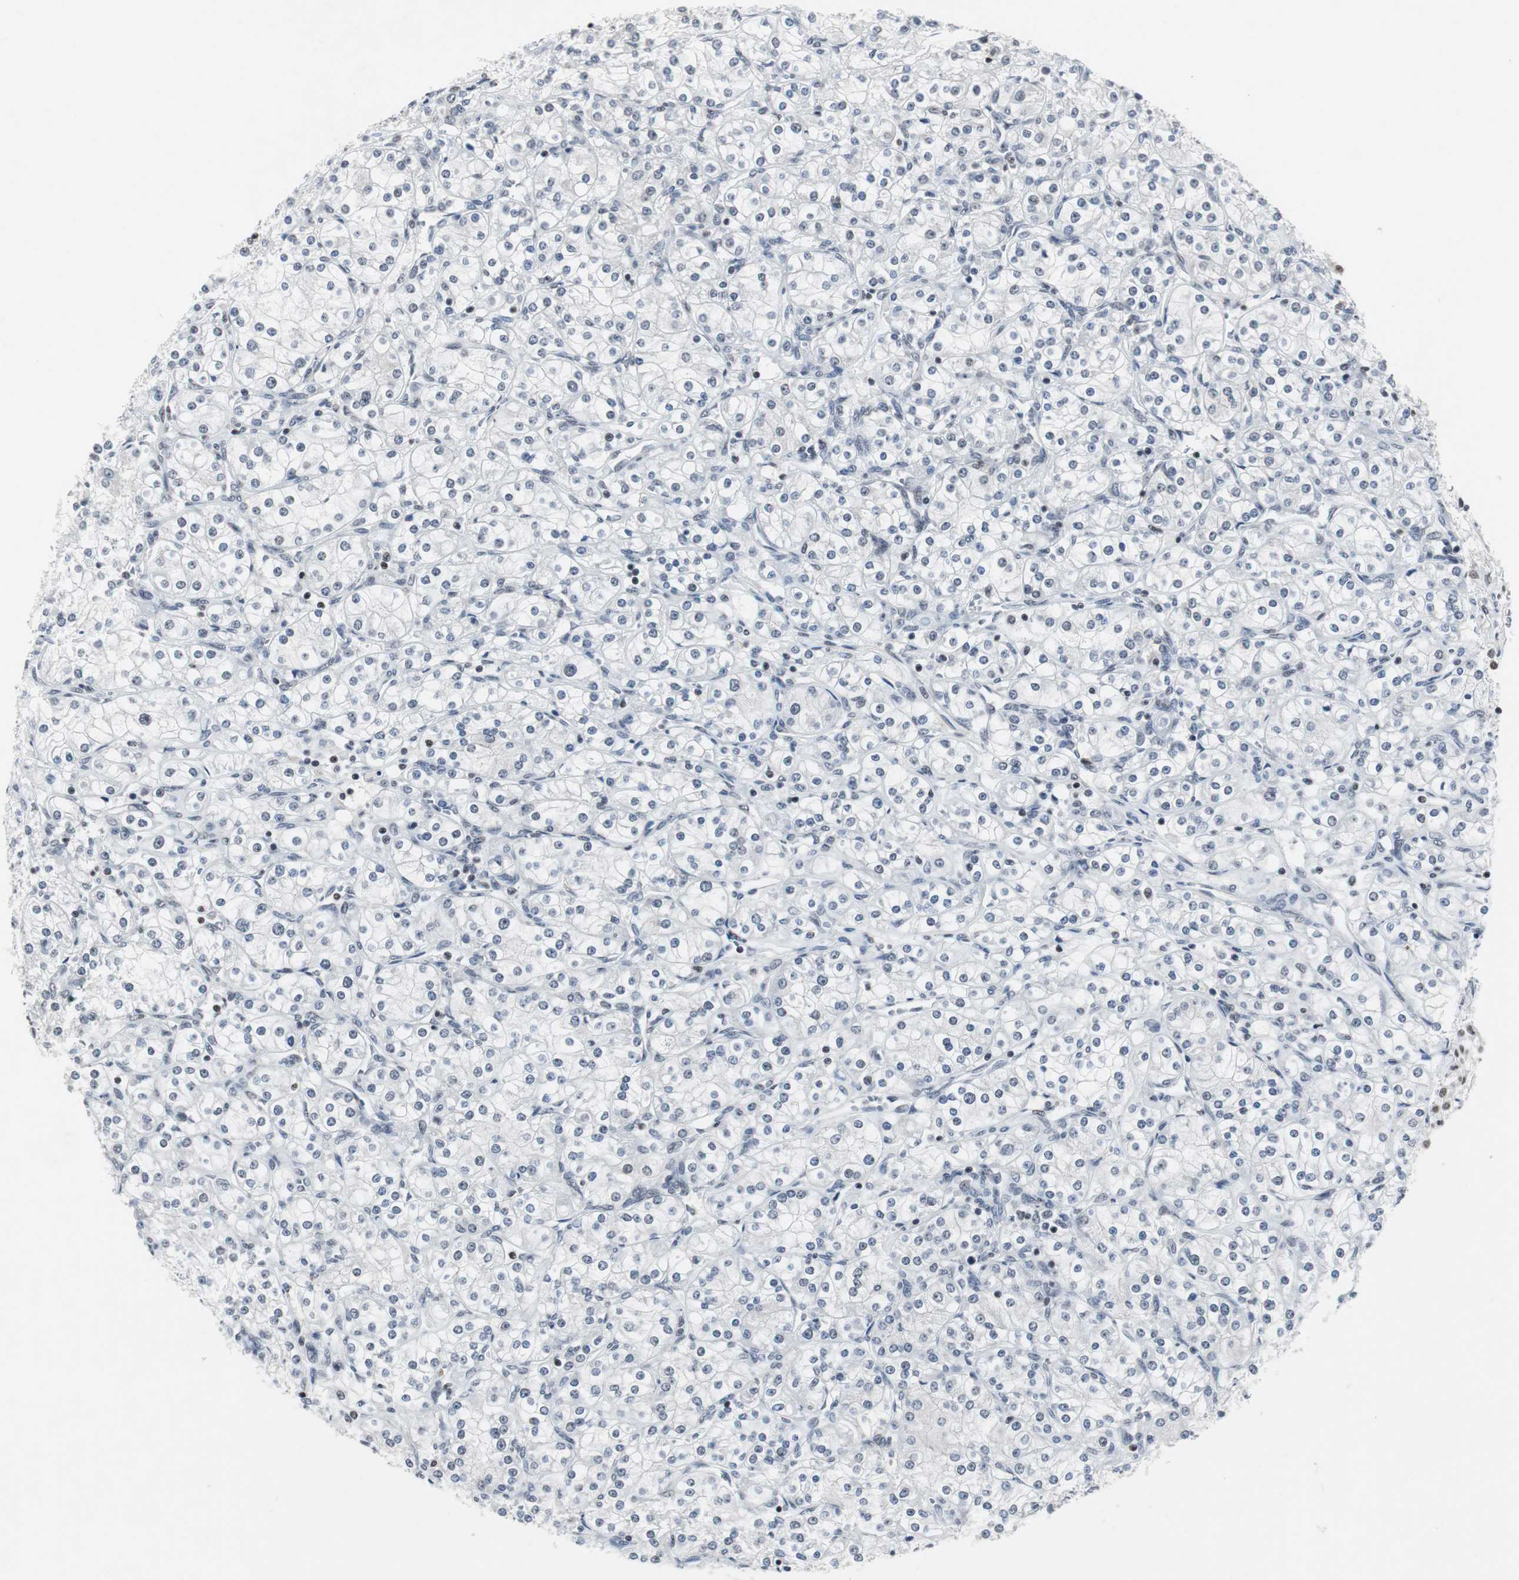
{"staining": {"intensity": "negative", "quantity": "none", "location": "none"}, "tissue": "renal cancer", "cell_type": "Tumor cells", "image_type": "cancer", "snomed": [{"axis": "morphology", "description": "Adenocarcinoma, NOS"}, {"axis": "topography", "description": "Kidney"}], "caption": "A high-resolution histopathology image shows immunohistochemistry staining of renal adenocarcinoma, which reveals no significant staining in tumor cells. (DAB immunohistochemistry (IHC) visualized using brightfield microscopy, high magnification).", "gene": "RAD9A", "patient": {"sex": "male", "age": 77}}